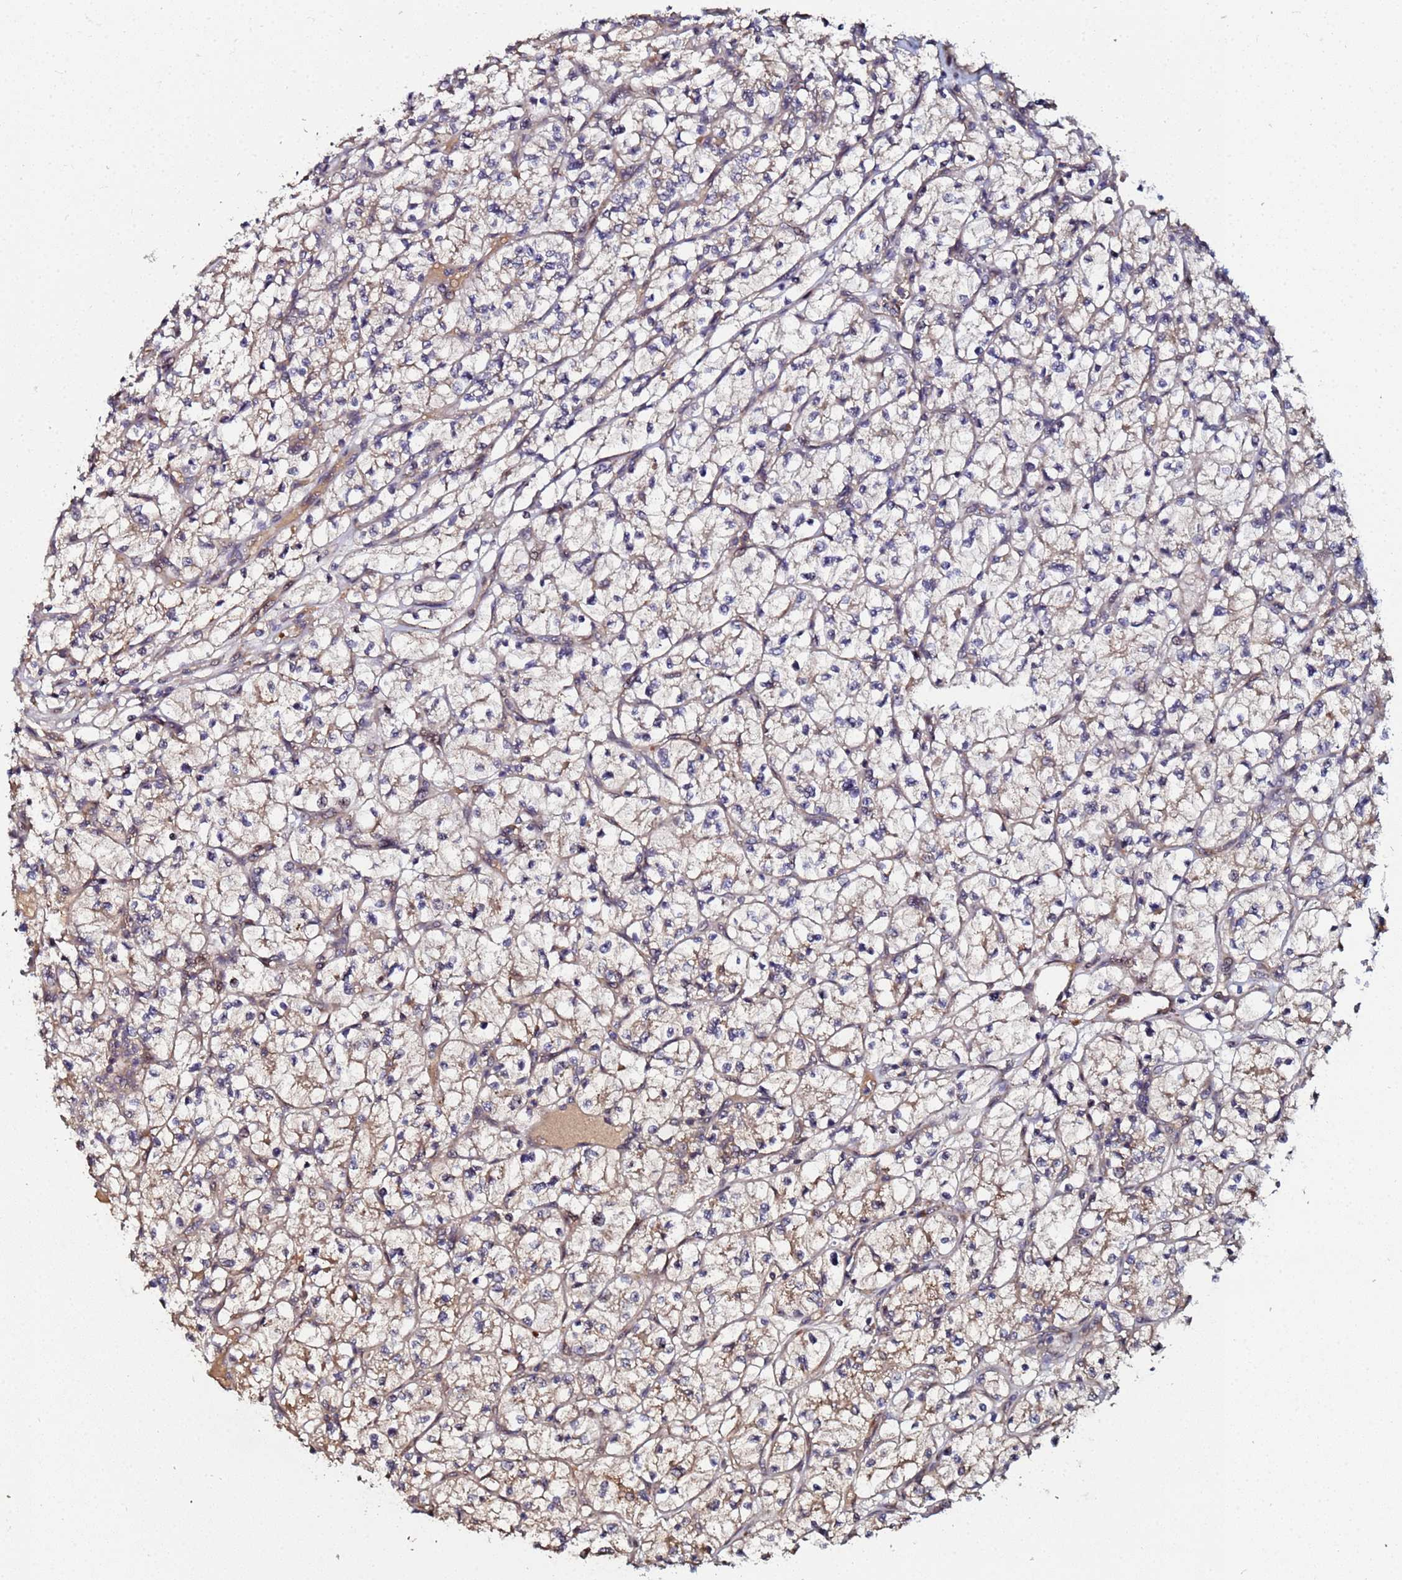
{"staining": {"intensity": "weak", "quantity": "25%-75%", "location": "cytoplasmic/membranous"}, "tissue": "renal cancer", "cell_type": "Tumor cells", "image_type": "cancer", "snomed": [{"axis": "morphology", "description": "Adenocarcinoma, NOS"}, {"axis": "topography", "description": "Kidney"}], "caption": "Immunohistochemistry of human renal adenocarcinoma displays low levels of weak cytoplasmic/membranous expression in approximately 25%-75% of tumor cells. The staining was performed using DAB (3,3'-diaminobenzidine) to visualize the protein expression in brown, while the nuclei were stained in blue with hematoxylin (Magnification: 20x).", "gene": "OSER1", "patient": {"sex": "female", "age": 64}}